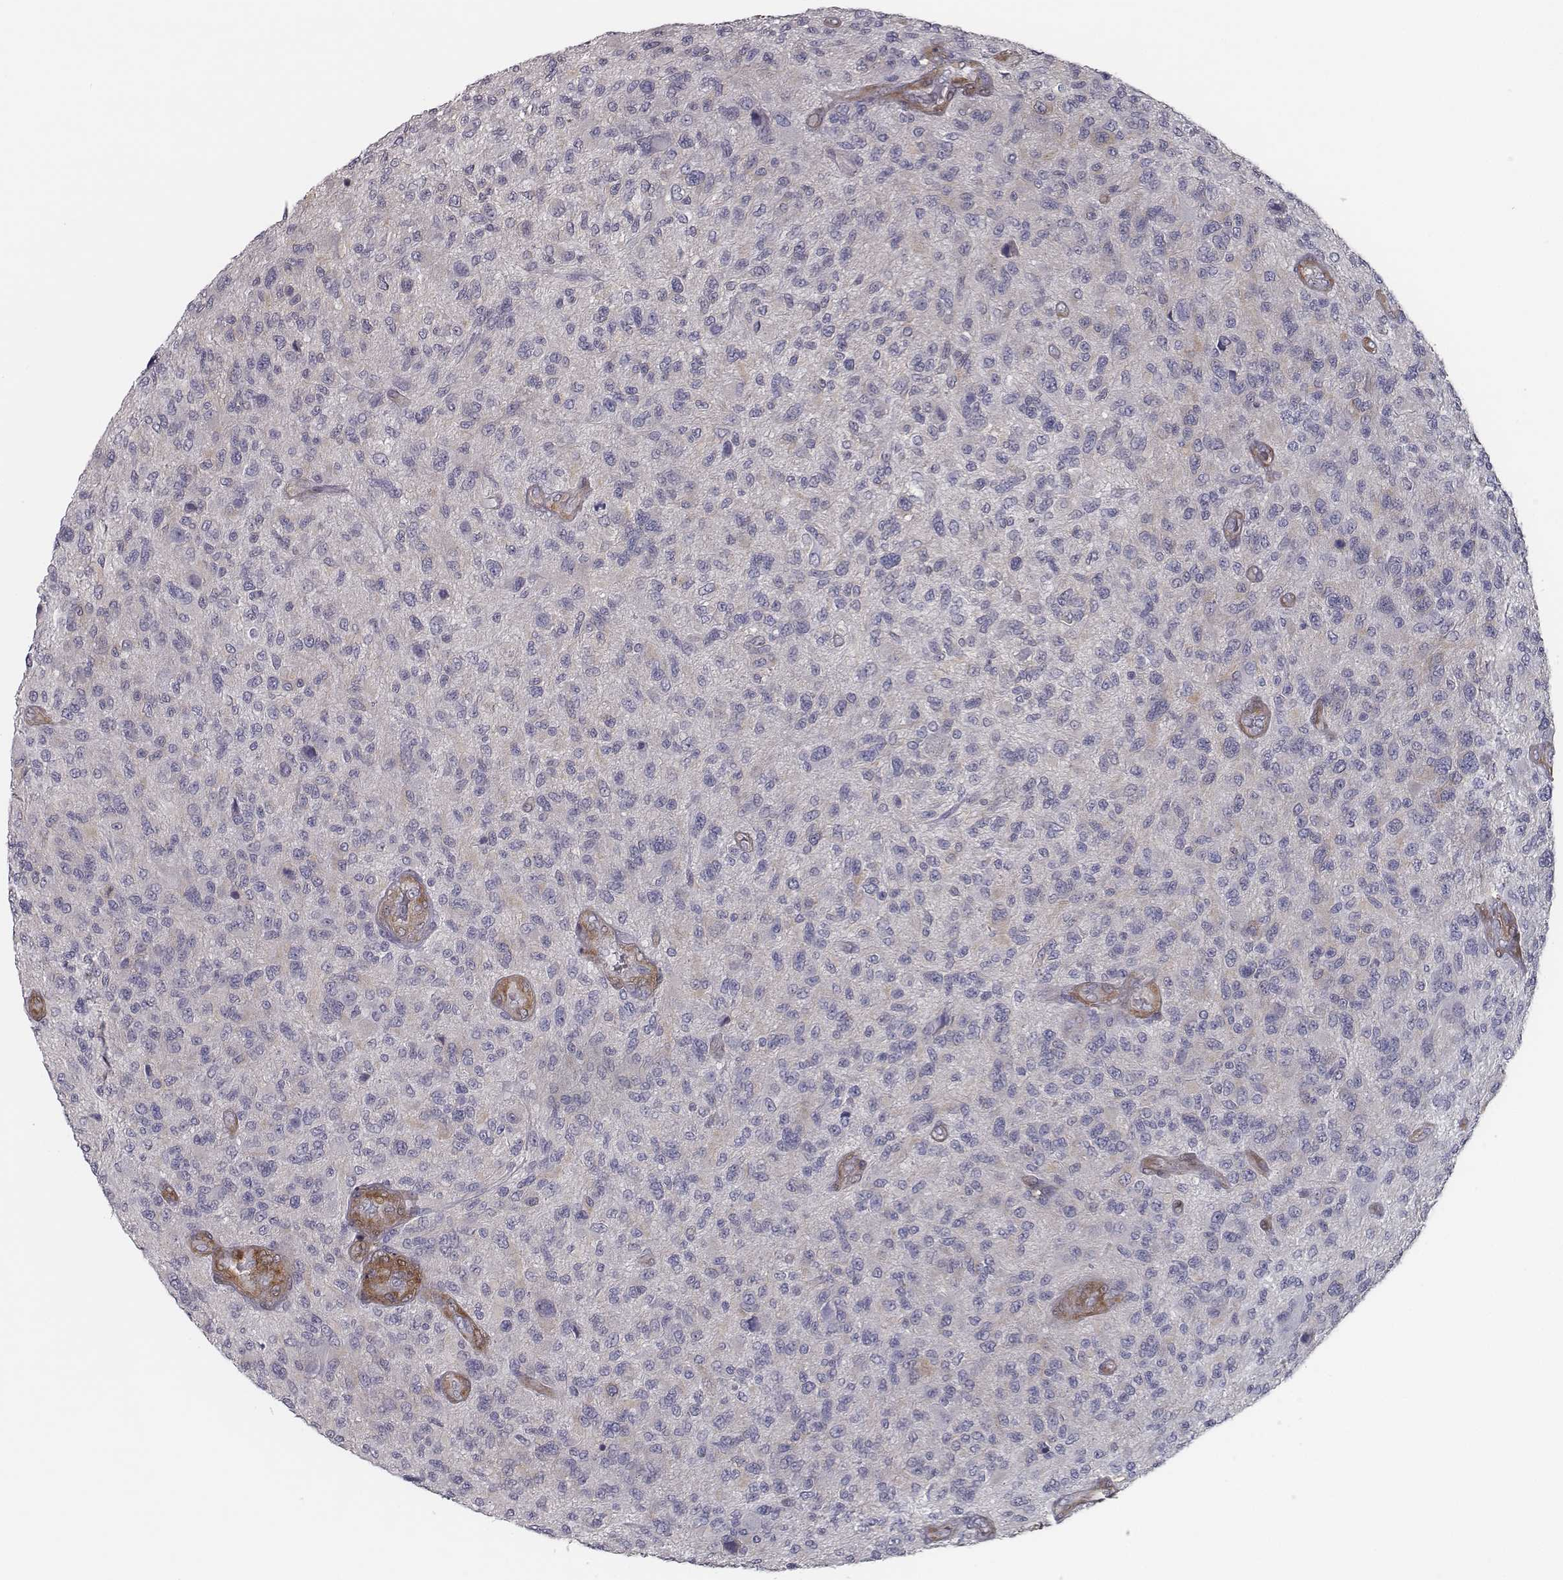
{"staining": {"intensity": "negative", "quantity": "none", "location": "none"}, "tissue": "glioma", "cell_type": "Tumor cells", "image_type": "cancer", "snomed": [{"axis": "morphology", "description": "Glioma, malignant, High grade"}, {"axis": "topography", "description": "Brain"}], "caption": "High magnification brightfield microscopy of glioma stained with DAB (brown) and counterstained with hematoxylin (blue): tumor cells show no significant expression.", "gene": "ISYNA1", "patient": {"sex": "male", "age": 47}}